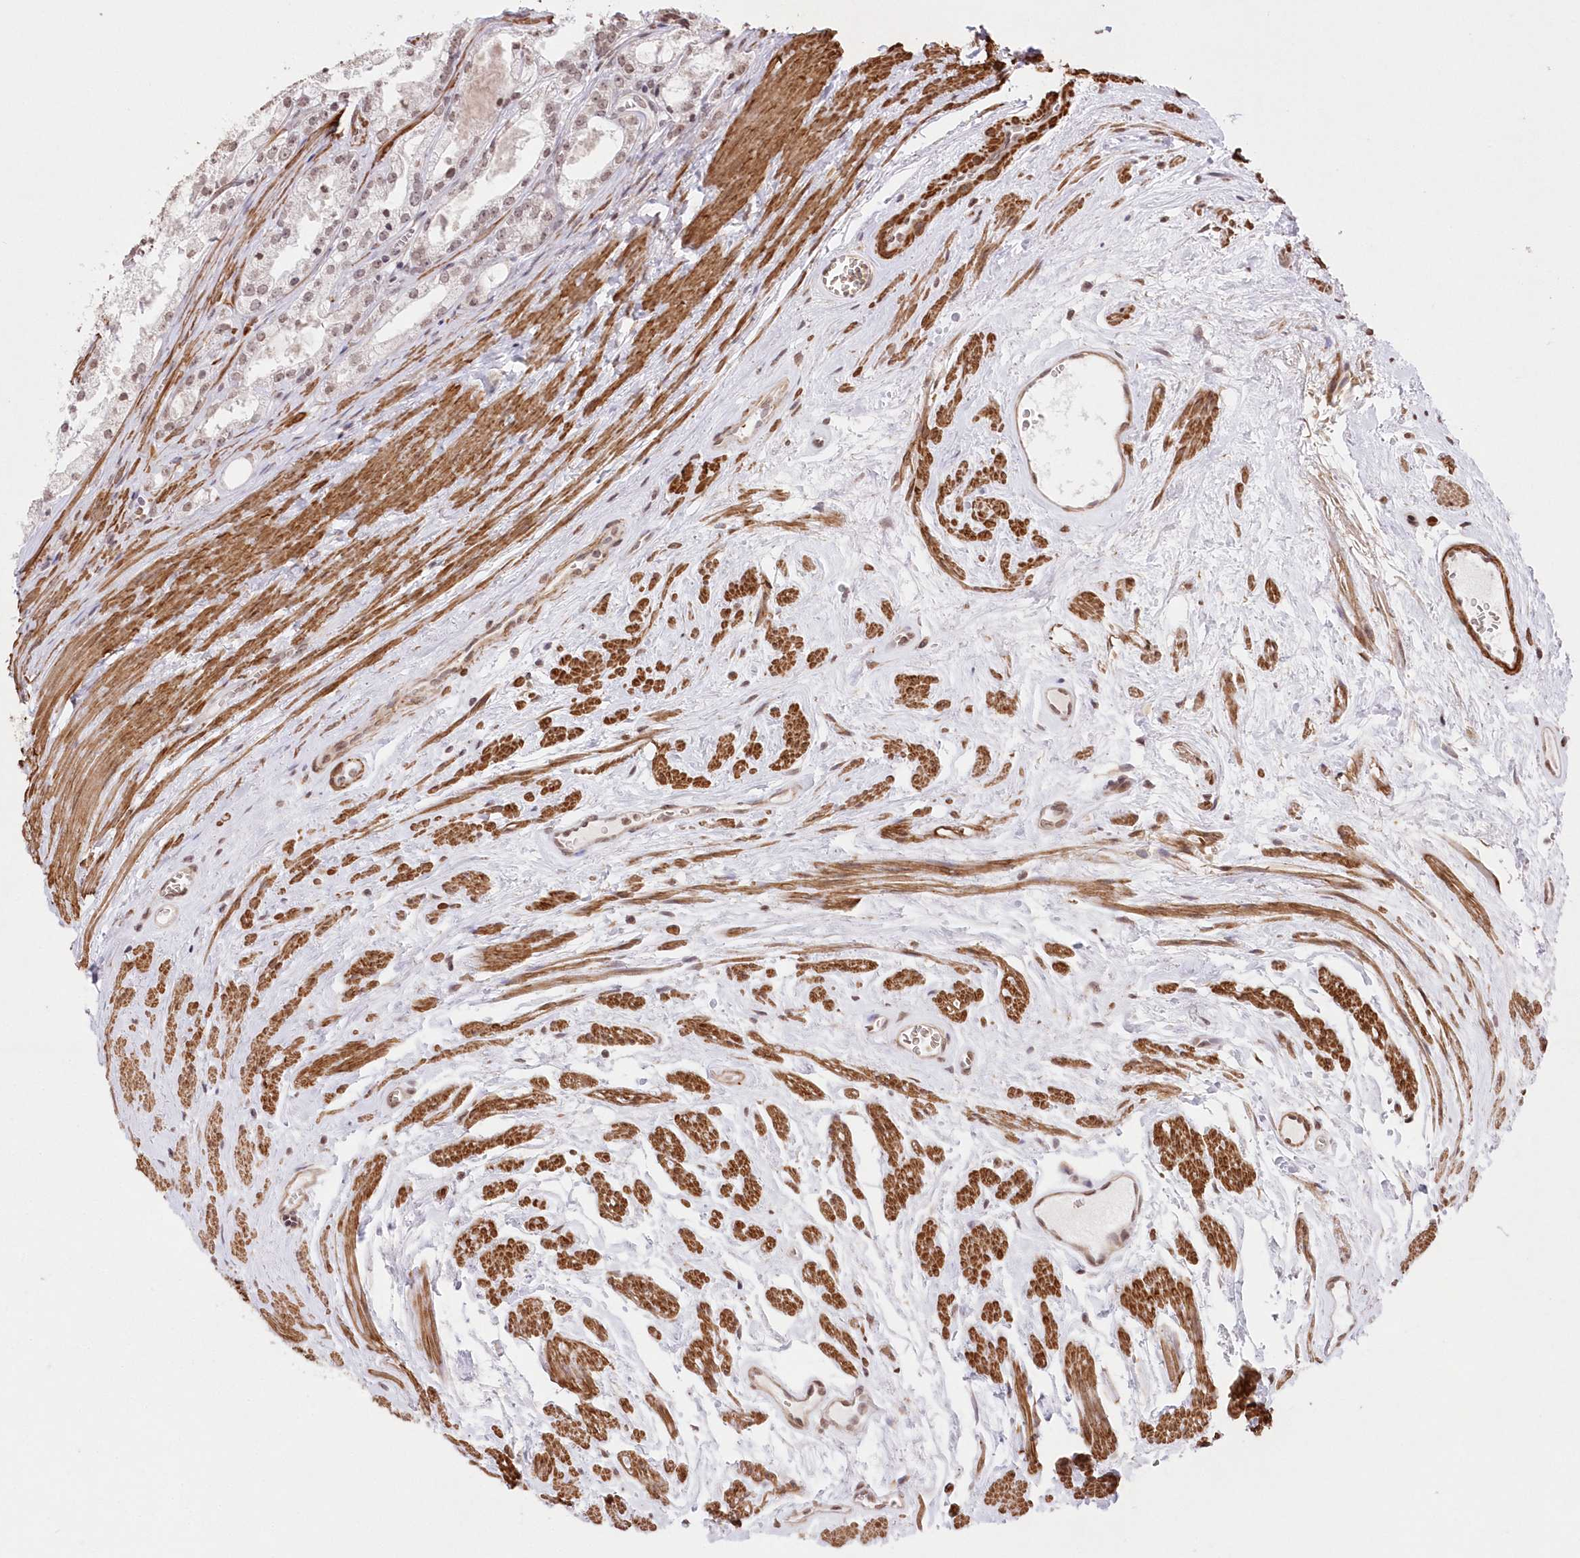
{"staining": {"intensity": "weak", "quantity": "<25%", "location": "nuclear"}, "tissue": "prostate cancer", "cell_type": "Tumor cells", "image_type": "cancer", "snomed": [{"axis": "morphology", "description": "Adenocarcinoma, High grade"}, {"axis": "topography", "description": "Prostate"}], "caption": "An image of prostate cancer stained for a protein demonstrates no brown staining in tumor cells.", "gene": "RBM27", "patient": {"sex": "male", "age": 68}}